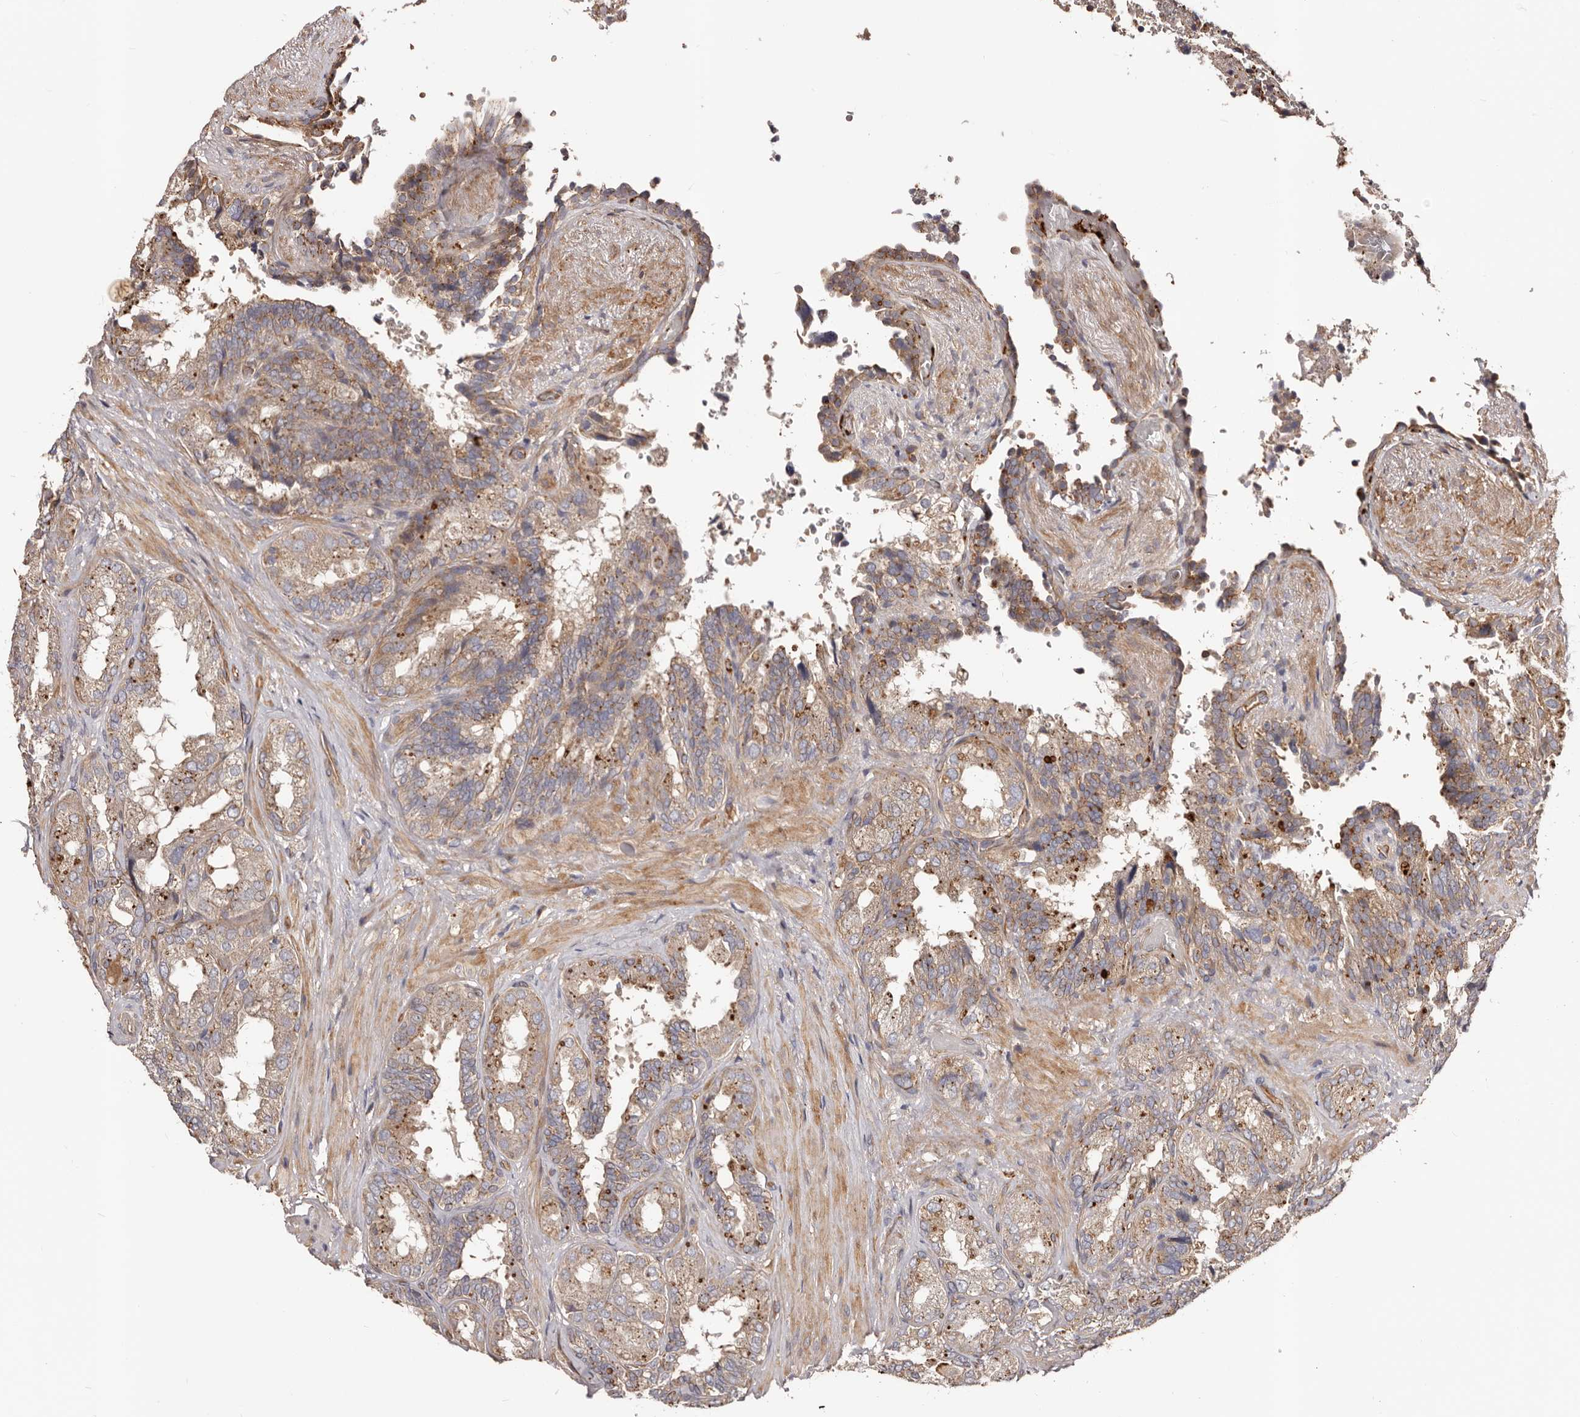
{"staining": {"intensity": "moderate", "quantity": ">75%", "location": "cytoplasmic/membranous"}, "tissue": "seminal vesicle", "cell_type": "Glandular cells", "image_type": "normal", "snomed": [{"axis": "morphology", "description": "Normal tissue, NOS"}, {"axis": "topography", "description": "Seminal veicle"}, {"axis": "topography", "description": "Peripheral nerve tissue"}], "caption": "IHC of unremarkable seminal vesicle exhibits medium levels of moderate cytoplasmic/membranous expression in approximately >75% of glandular cells.", "gene": "GTPBP1", "patient": {"sex": "male", "age": 63}}